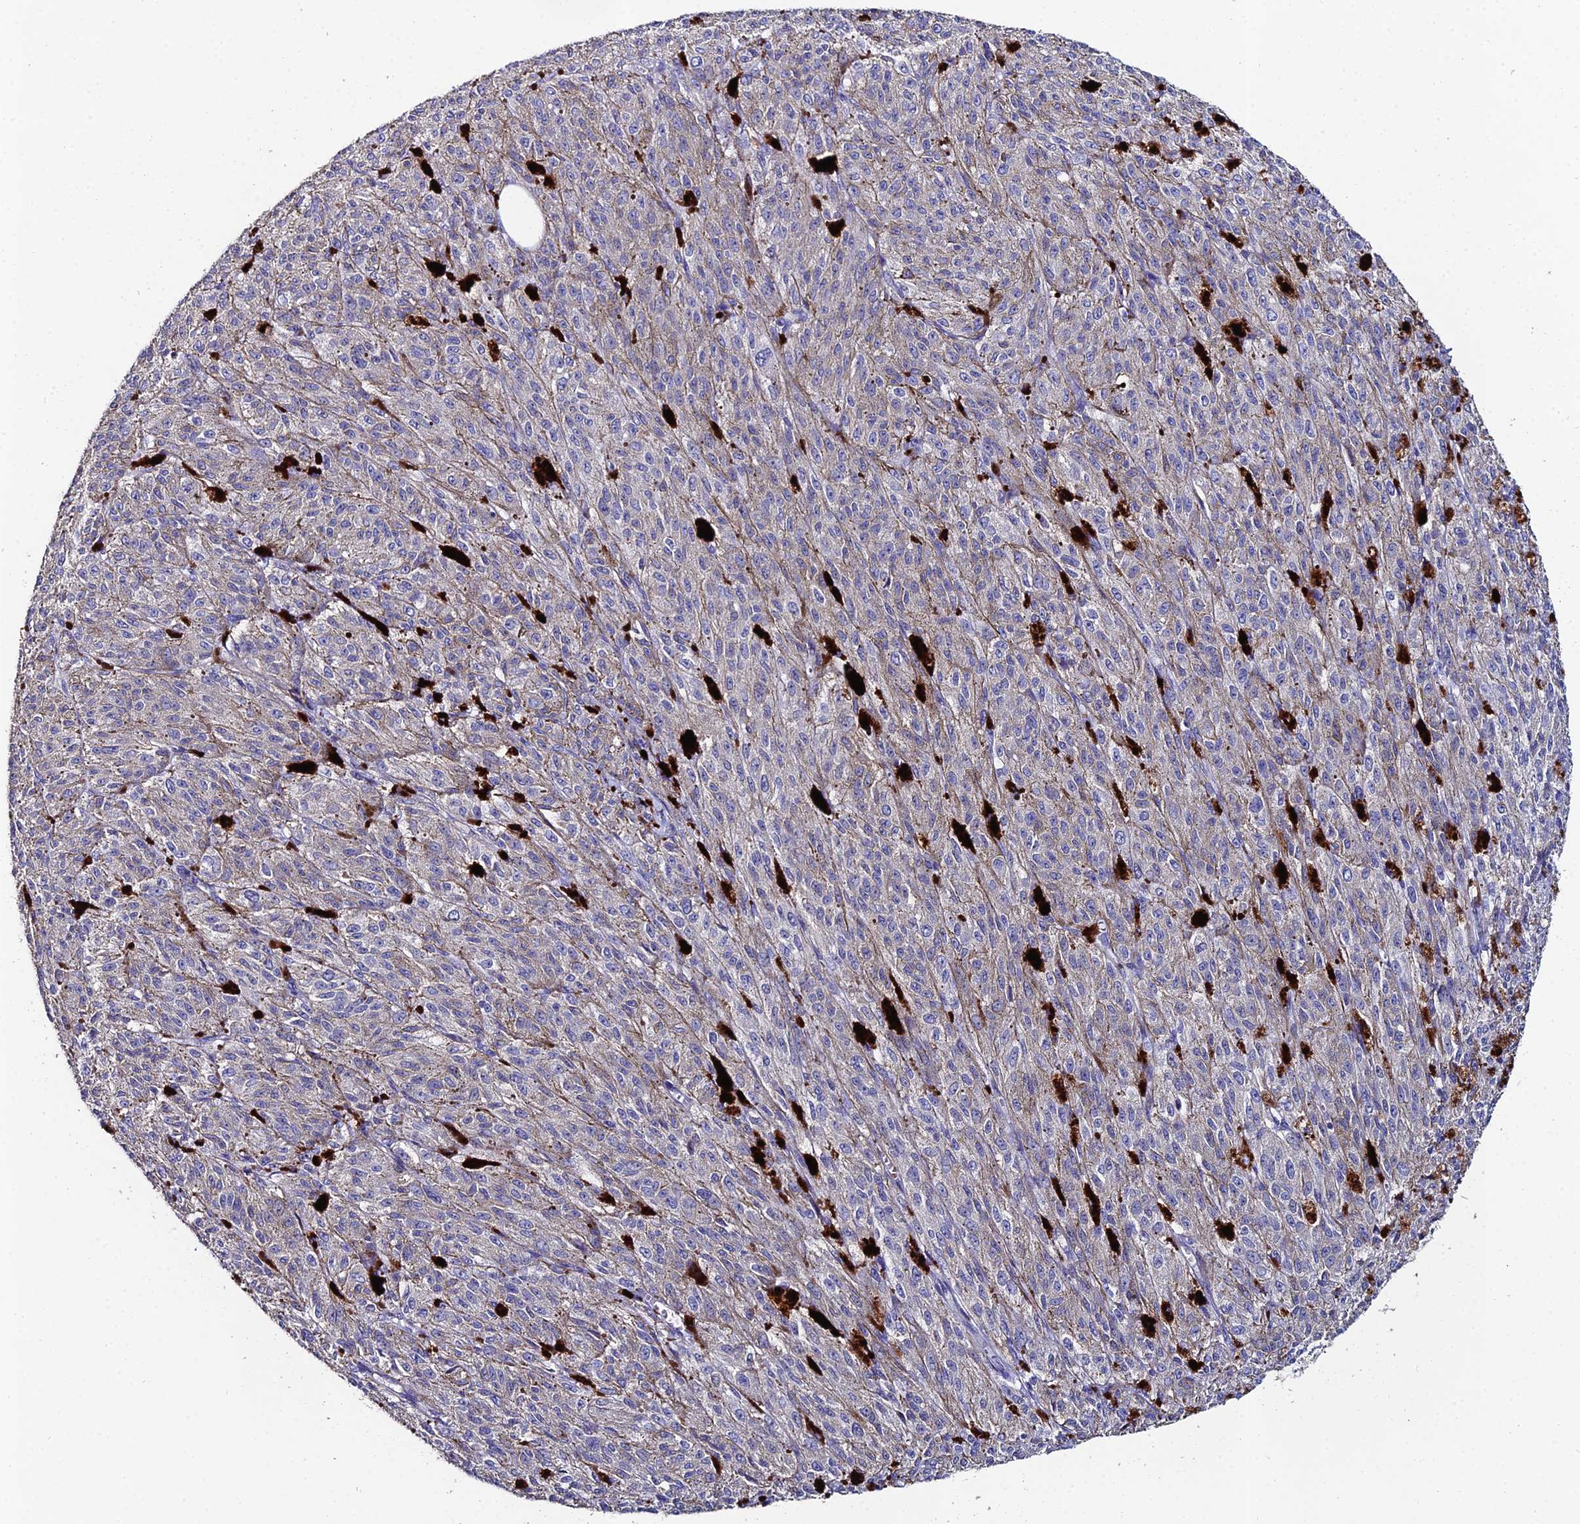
{"staining": {"intensity": "negative", "quantity": "none", "location": "none"}, "tissue": "melanoma", "cell_type": "Tumor cells", "image_type": "cancer", "snomed": [{"axis": "morphology", "description": "Malignant melanoma, NOS"}, {"axis": "topography", "description": "Skin"}], "caption": "Immunohistochemistry (IHC) of human malignant melanoma shows no positivity in tumor cells.", "gene": "ESRRG", "patient": {"sex": "female", "age": 52}}